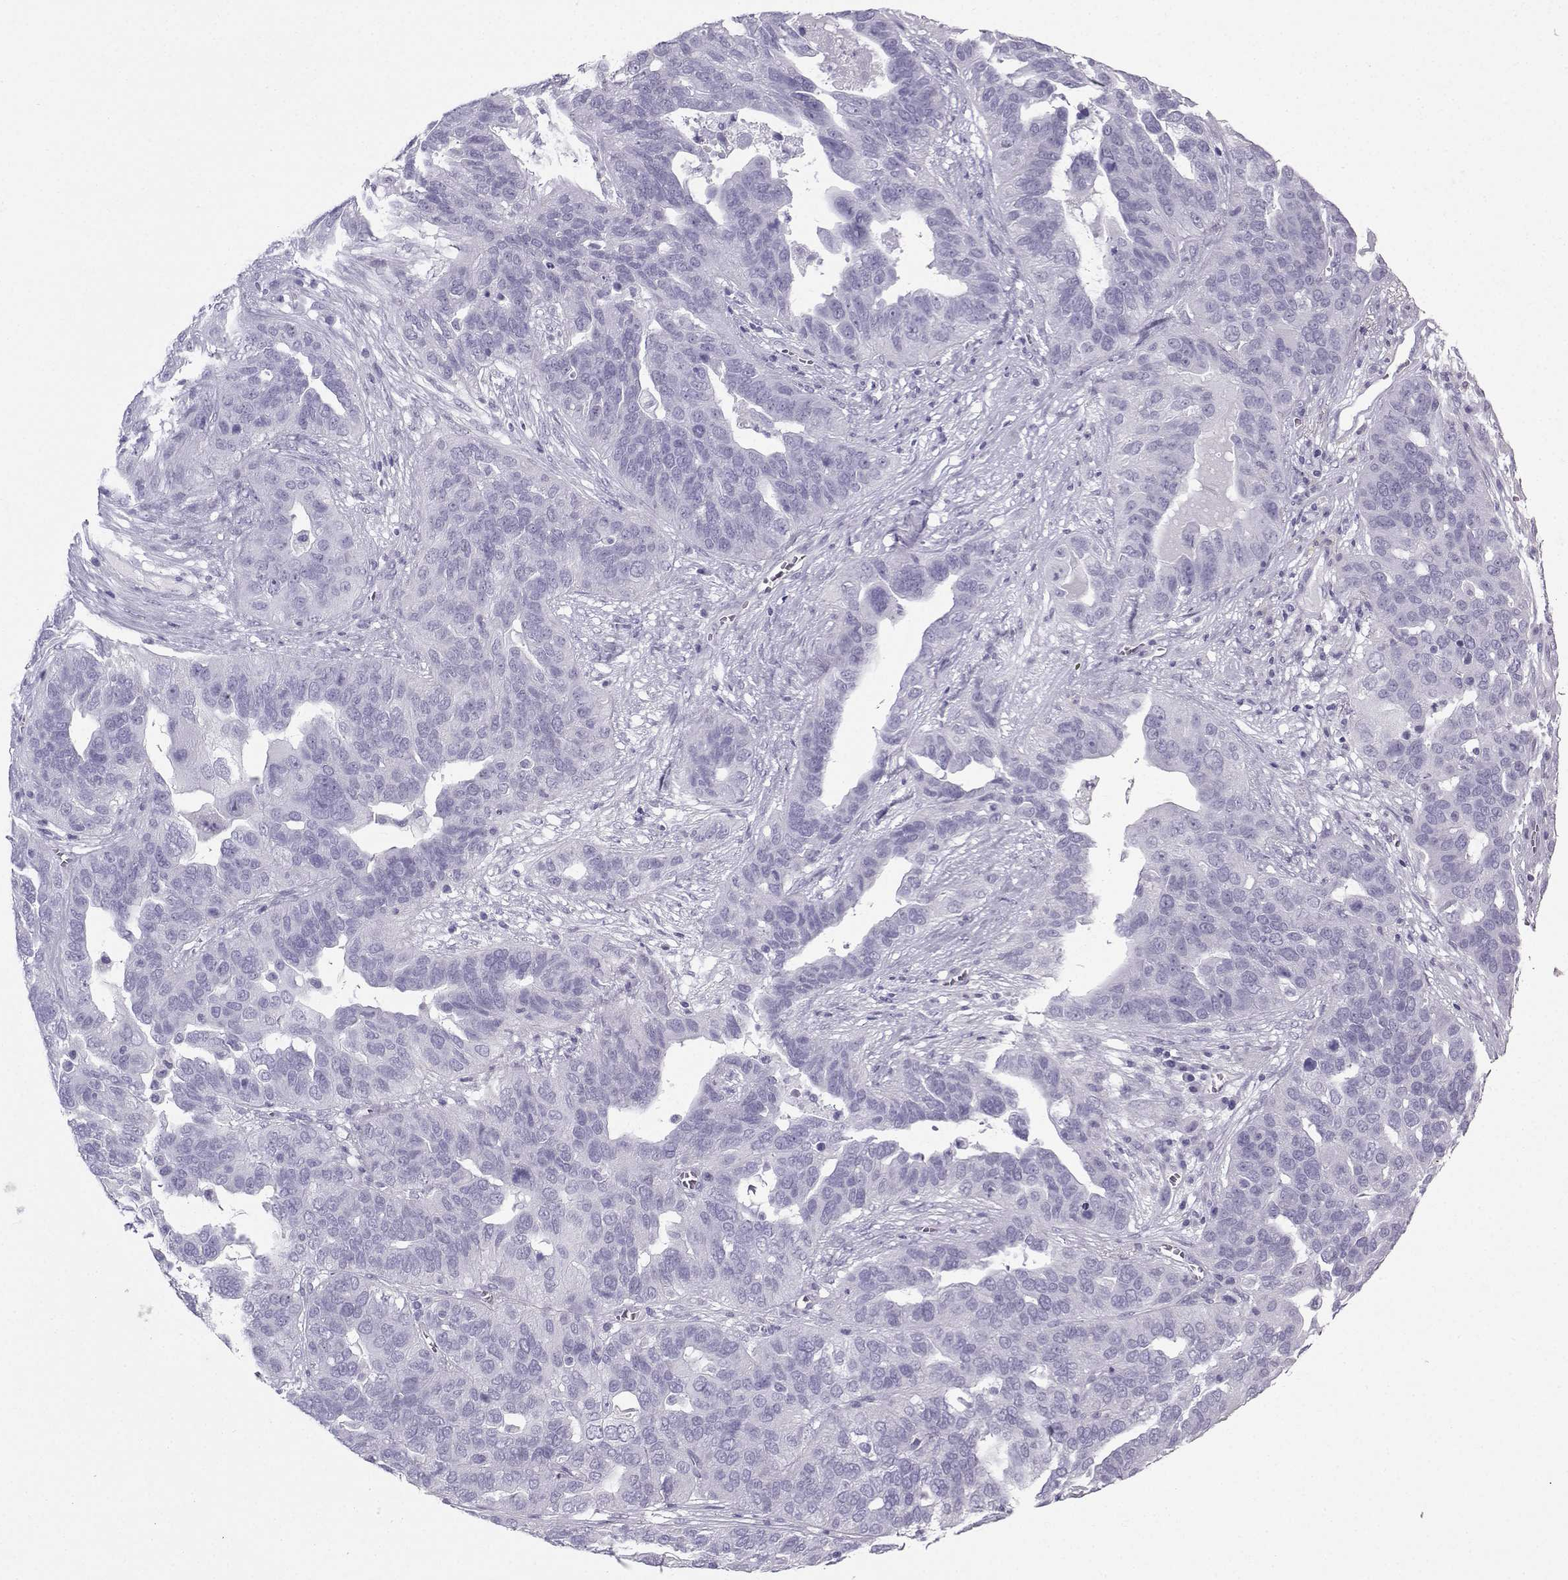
{"staining": {"intensity": "negative", "quantity": "none", "location": "none"}, "tissue": "ovarian cancer", "cell_type": "Tumor cells", "image_type": "cancer", "snomed": [{"axis": "morphology", "description": "Carcinoma, endometroid"}, {"axis": "topography", "description": "Soft tissue"}, {"axis": "topography", "description": "Ovary"}], "caption": "This histopathology image is of endometroid carcinoma (ovarian) stained with immunohistochemistry to label a protein in brown with the nuclei are counter-stained blue. There is no staining in tumor cells.", "gene": "IQCD", "patient": {"sex": "female", "age": 52}}